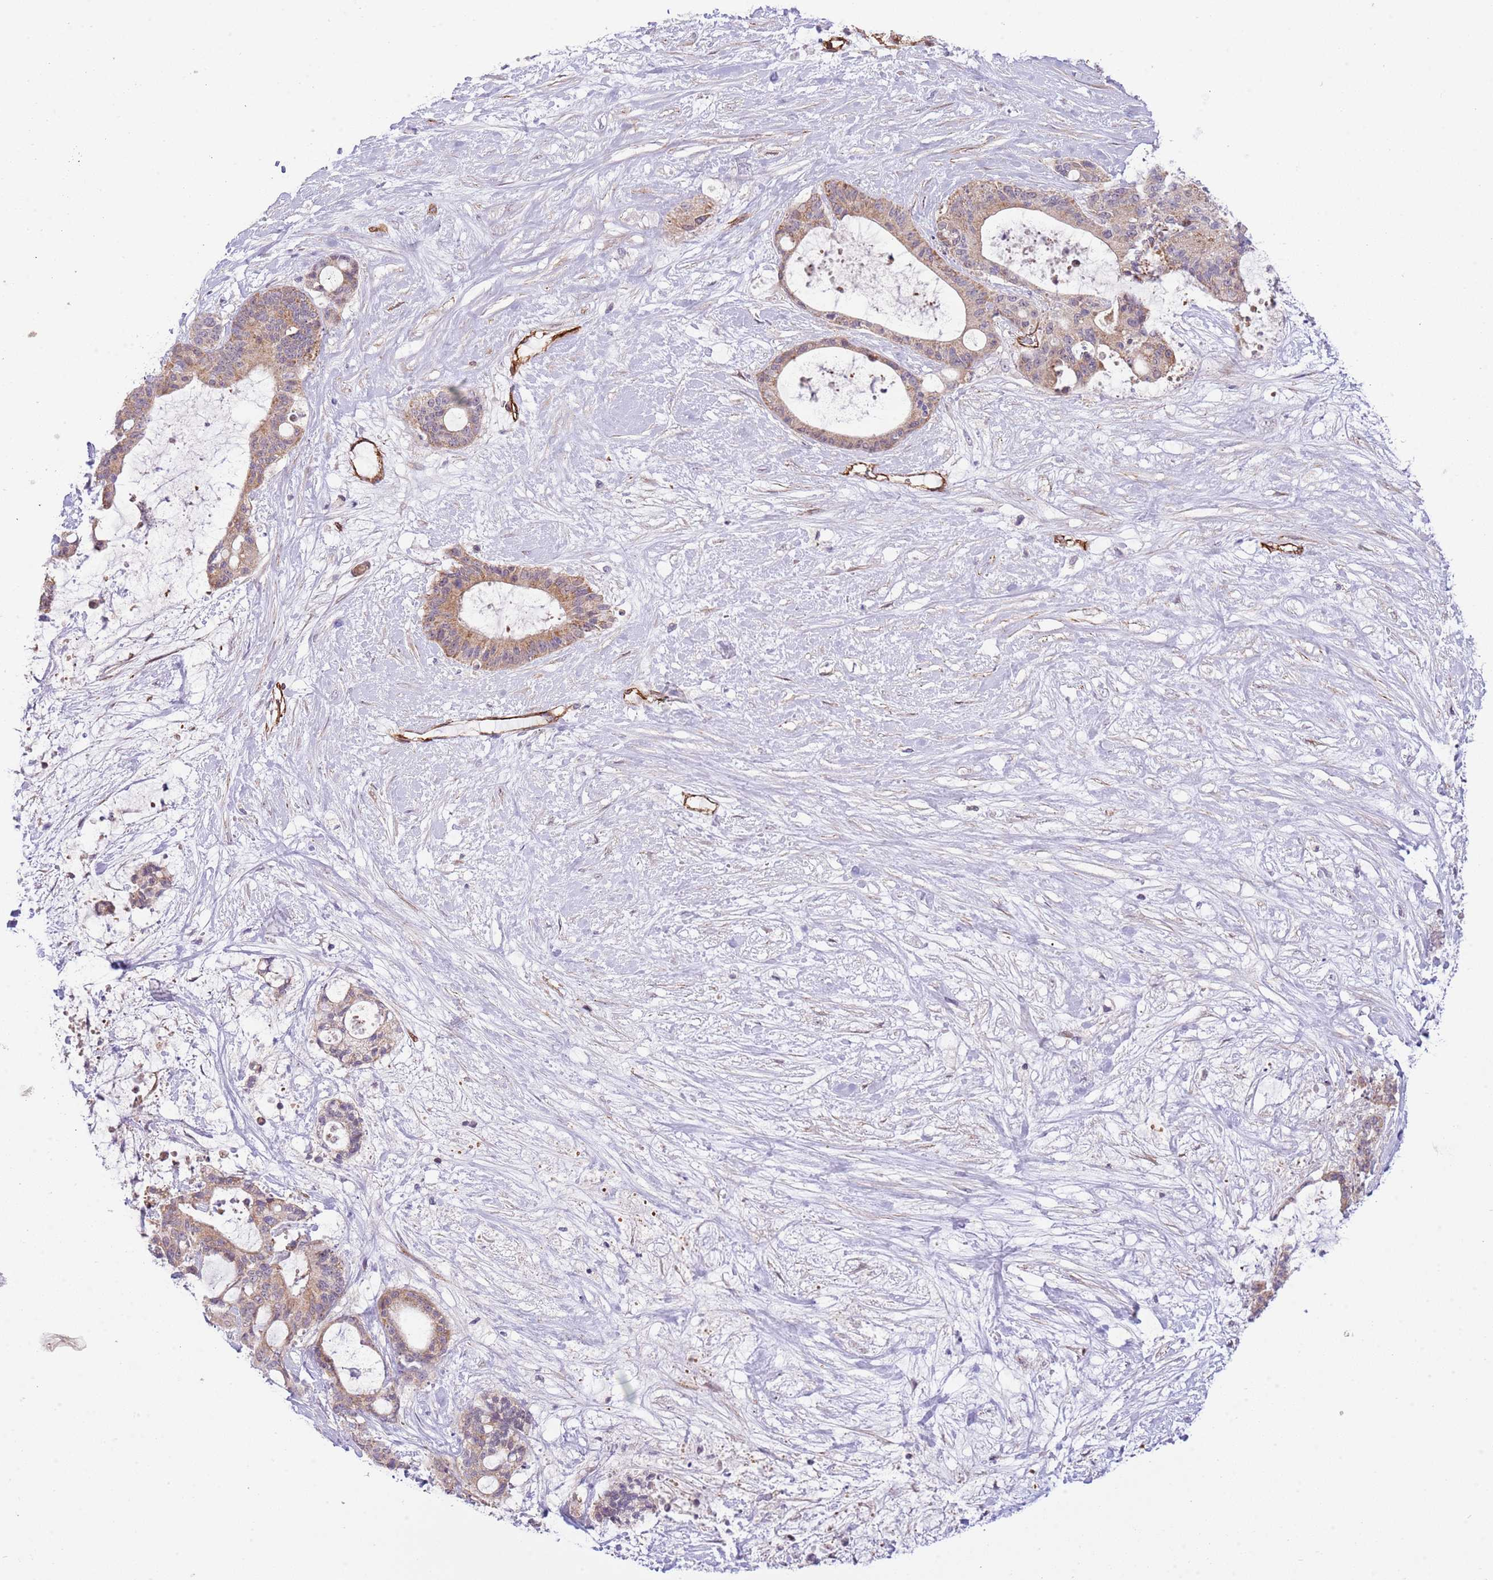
{"staining": {"intensity": "moderate", "quantity": ">75%", "location": "cytoplasmic/membranous"}, "tissue": "liver cancer", "cell_type": "Tumor cells", "image_type": "cancer", "snomed": [{"axis": "morphology", "description": "Normal tissue, NOS"}, {"axis": "morphology", "description": "Cholangiocarcinoma"}, {"axis": "topography", "description": "Liver"}, {"axis": "topography", "description": "Peripheral nerve tissue"}], "caption": "IHC staining of cholangiocarcinoma (liver), which reveals medium levels of moderate cytoplasmic/membranous expression in about >75% of tumor cells indicating moderate cytoplasmic/membranous protein staining. The staining was performed using DAB (brown) for protein detection and nuclei were counterstained in hematoxylin (blue).", "gene": "NEK3", "patient": {"sex": "female", "age": 73}}